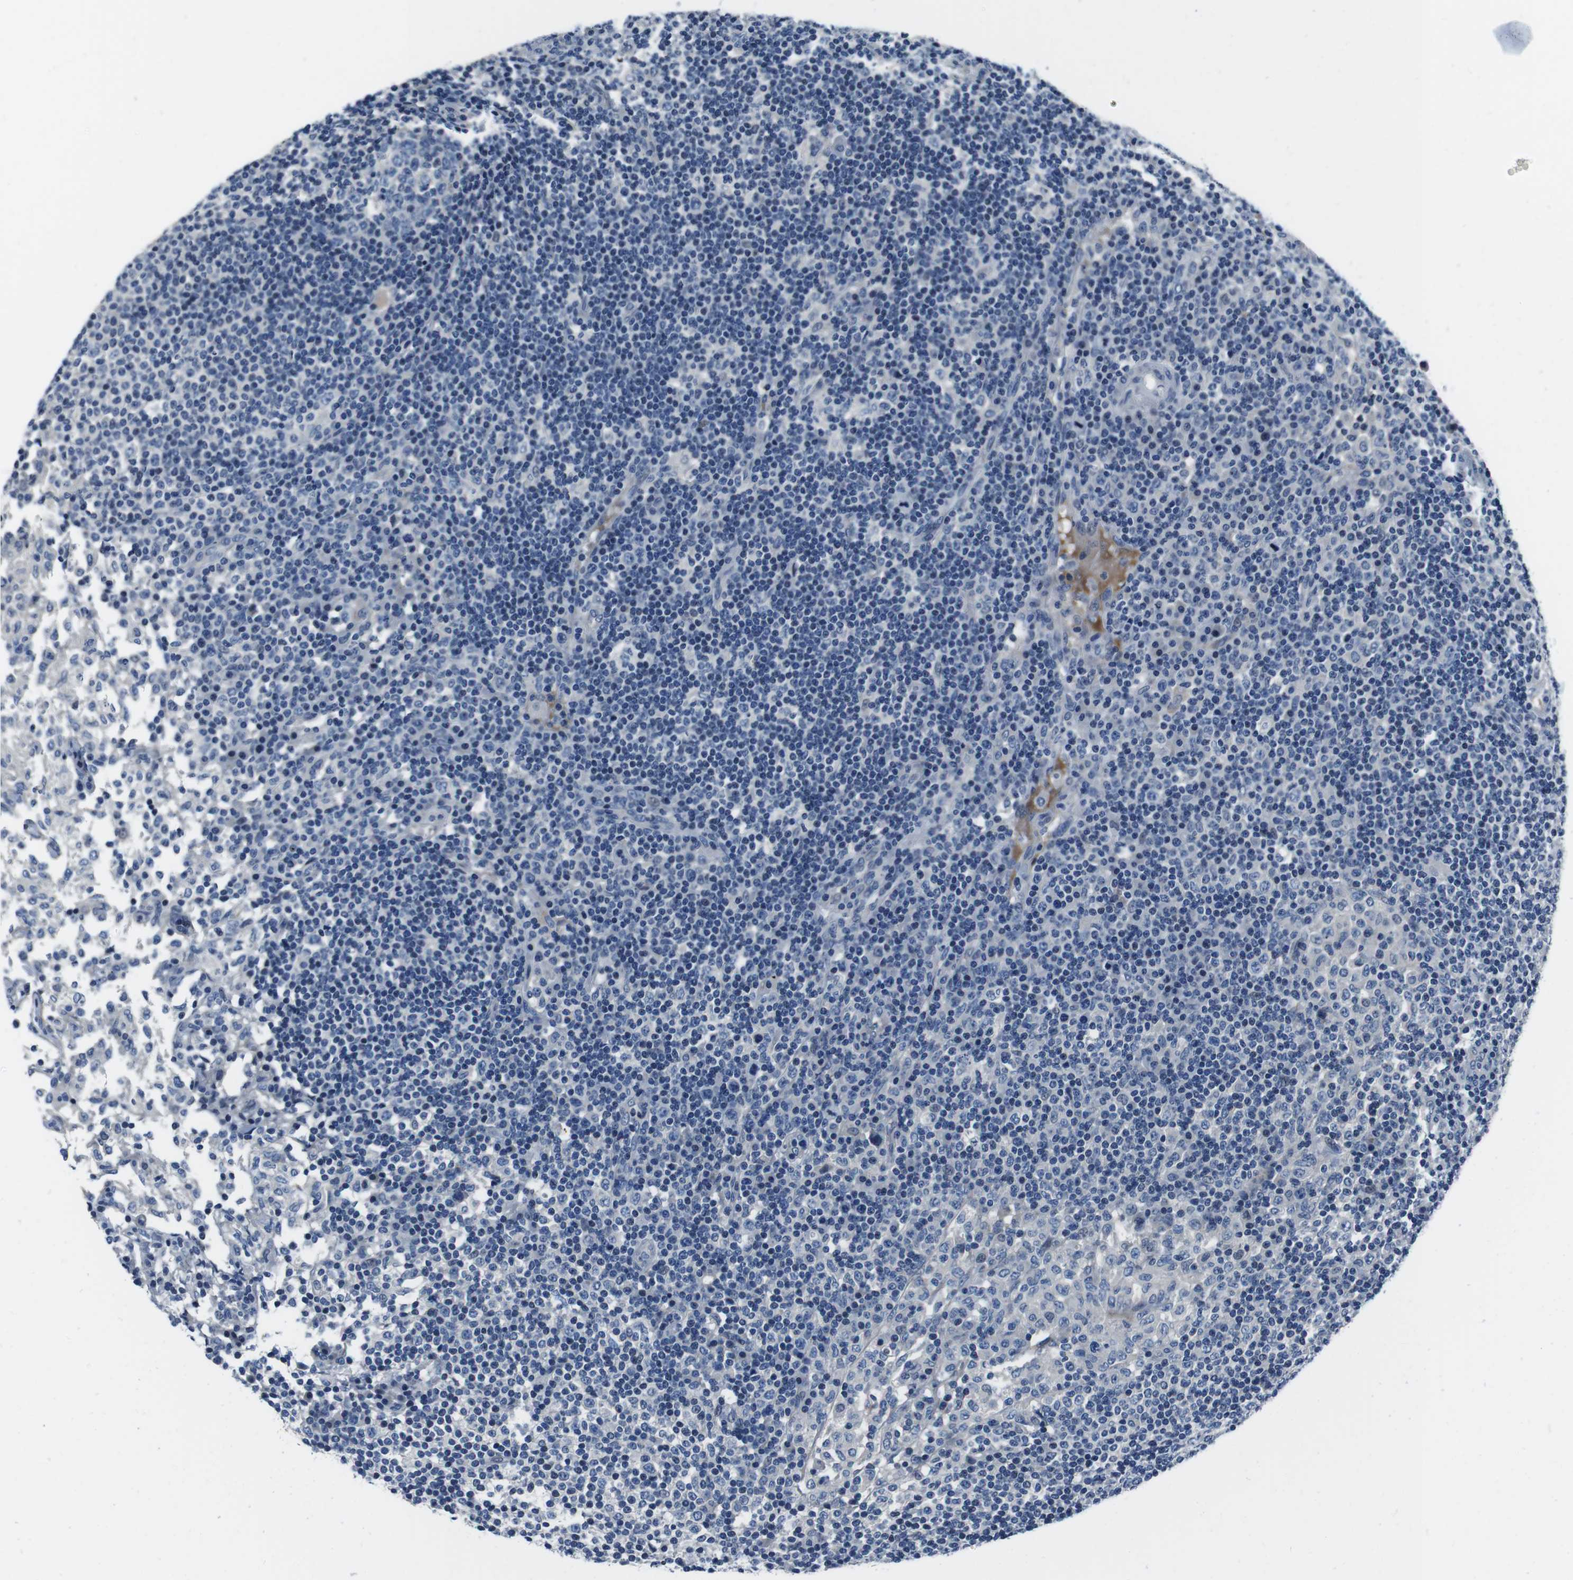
{"staining": {"intensity": "negative", "quantity": "none", "location": "none"}, "tissue": "lymph node", "cell_type": "Germinal center cells", "image_type": "normal", "snomed": [{"axis": "morphology", "description": "Normal tissue, NOS"}, {"axis": "topography", "description": "Lymph node"}], "caption": "Germinal center cells show no significant protein expression in normal lymph node. The staining was performed using DAB to visualize the protein expression in brown, while the nuclei were stained in blue with hematoxylin (Magnification: 20x).", "gene": "KCNJ5", "patient": {"sex": "female", "age": 53}}